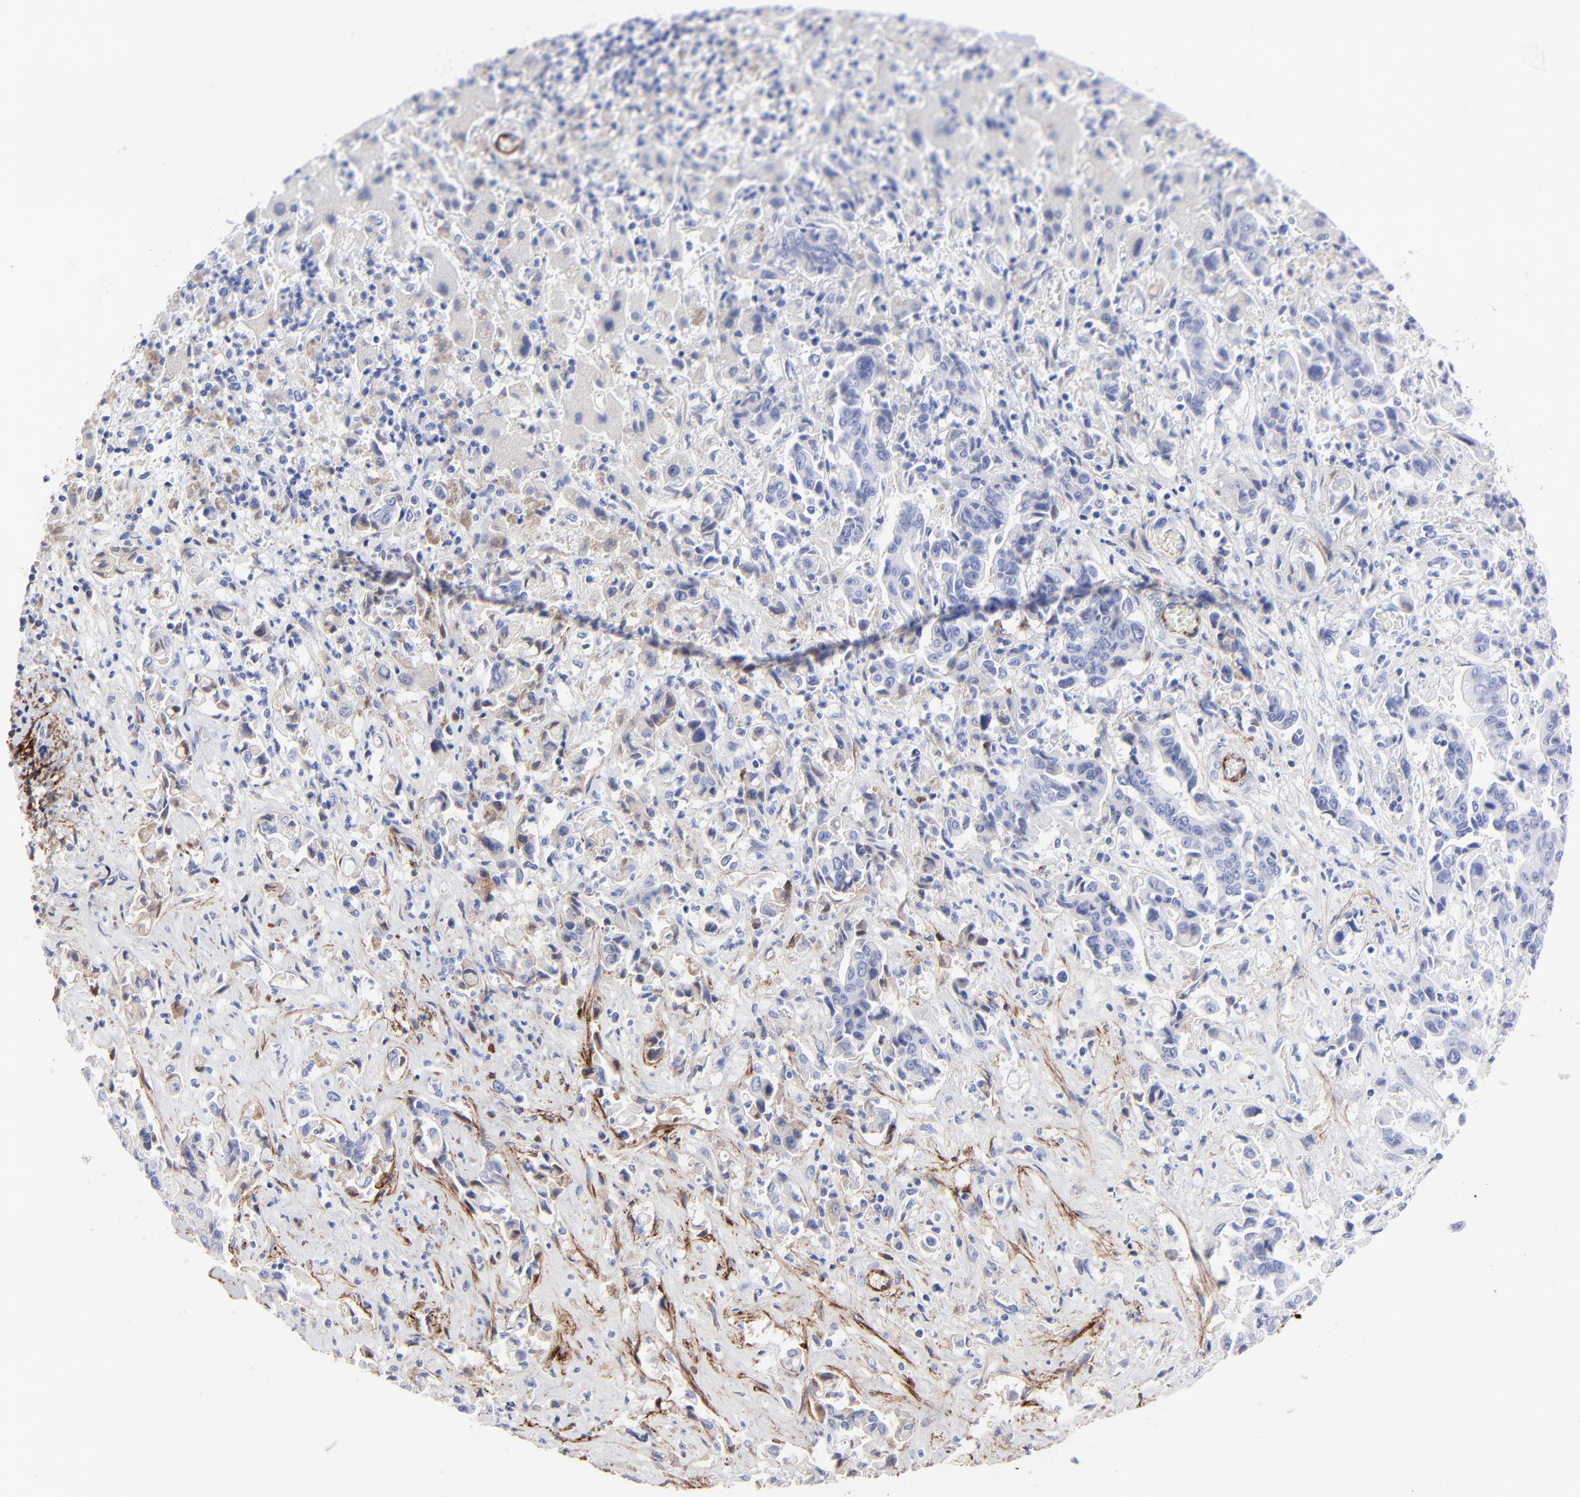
{"staining": {"intensity": "weak", "quantity": "25%-75%", "location": "cytoplasmic/membranous"}, "tissue": "liver cancer", "cell_type": "Tumor cells", "image_type": "cancer", "snomed": [{"axis": "morphology", "description": "Cholangiocarcinoma"}, {"axis": "topography", "description": "Liver"}], "caption": "IHC image of liver cancer (cholangiocarcinoma) stained for a protein (brown), which exhibits low levels of weak cytoplasmic/membranous positivity in about 25%-75% of tumor cells.", "gene": "FBLN2", "patient": {"sex": "male", "age": 57}}